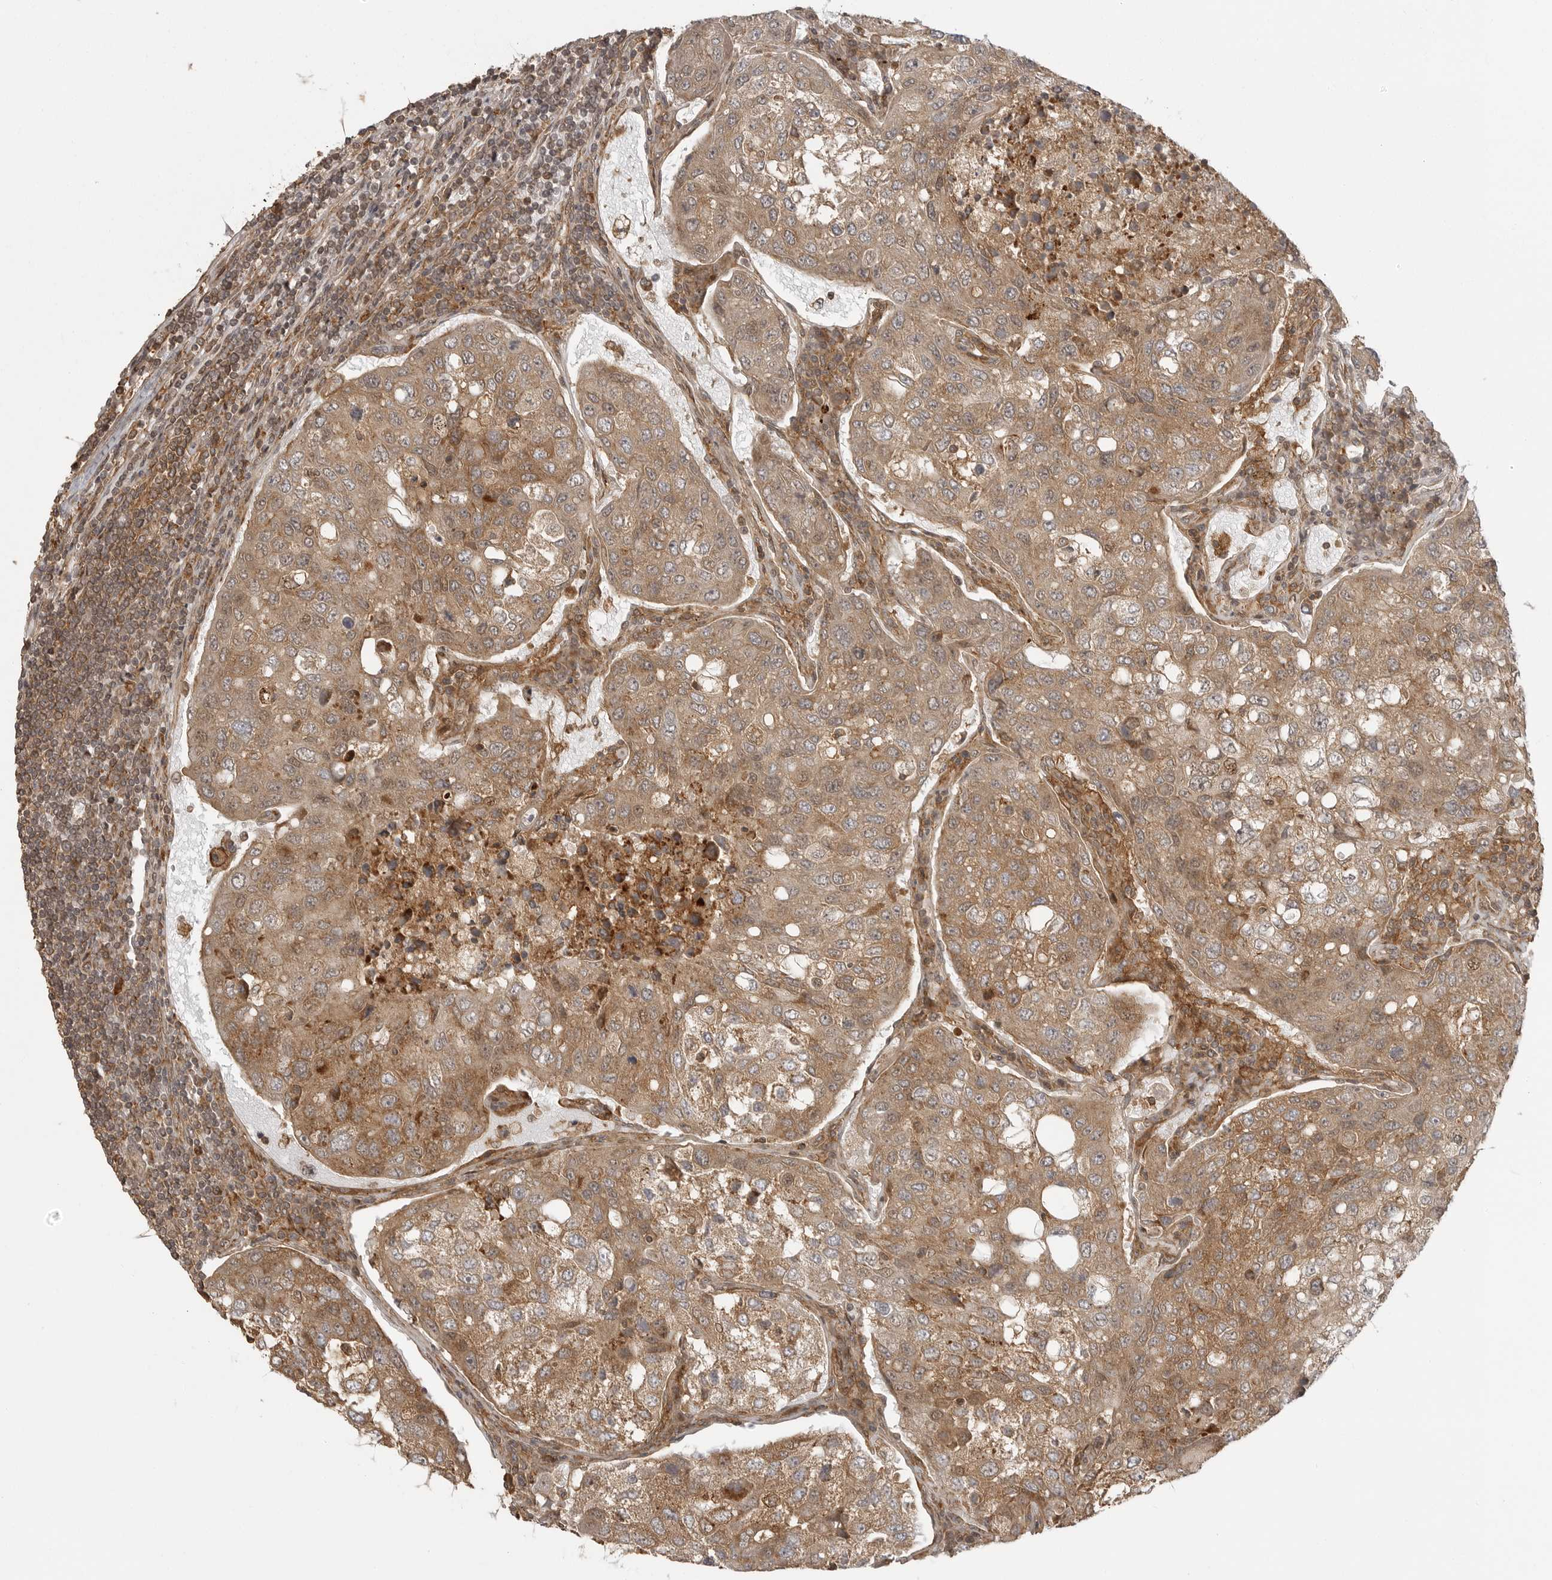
{"staining": {"intensity": "moderate", "quantity": ">75%", "location": "cytoplasmic/membranous"}, "tissue": "urothelial cancer", "cell_type": "Tumor cells", "image_type": "cancer", "snomed": [{"axis": "morphology", "description": "Urothelial carcinoma, High grade"}, {"axis": "topography", "description": "Lymph node"}, {"axis": "topography", "description": "Urinary bladder"}], "caption": "Immunohistochemistry of human urothelial cancer reveals medium levels of moderate cytoplasmic/membranous expression in approximately >75% of tumor cells. (brown staining indicates protein expression, while blue staining denotes nuclei).", "gene": "FAT3", "patient": {"sex": "male", "age": 51}}